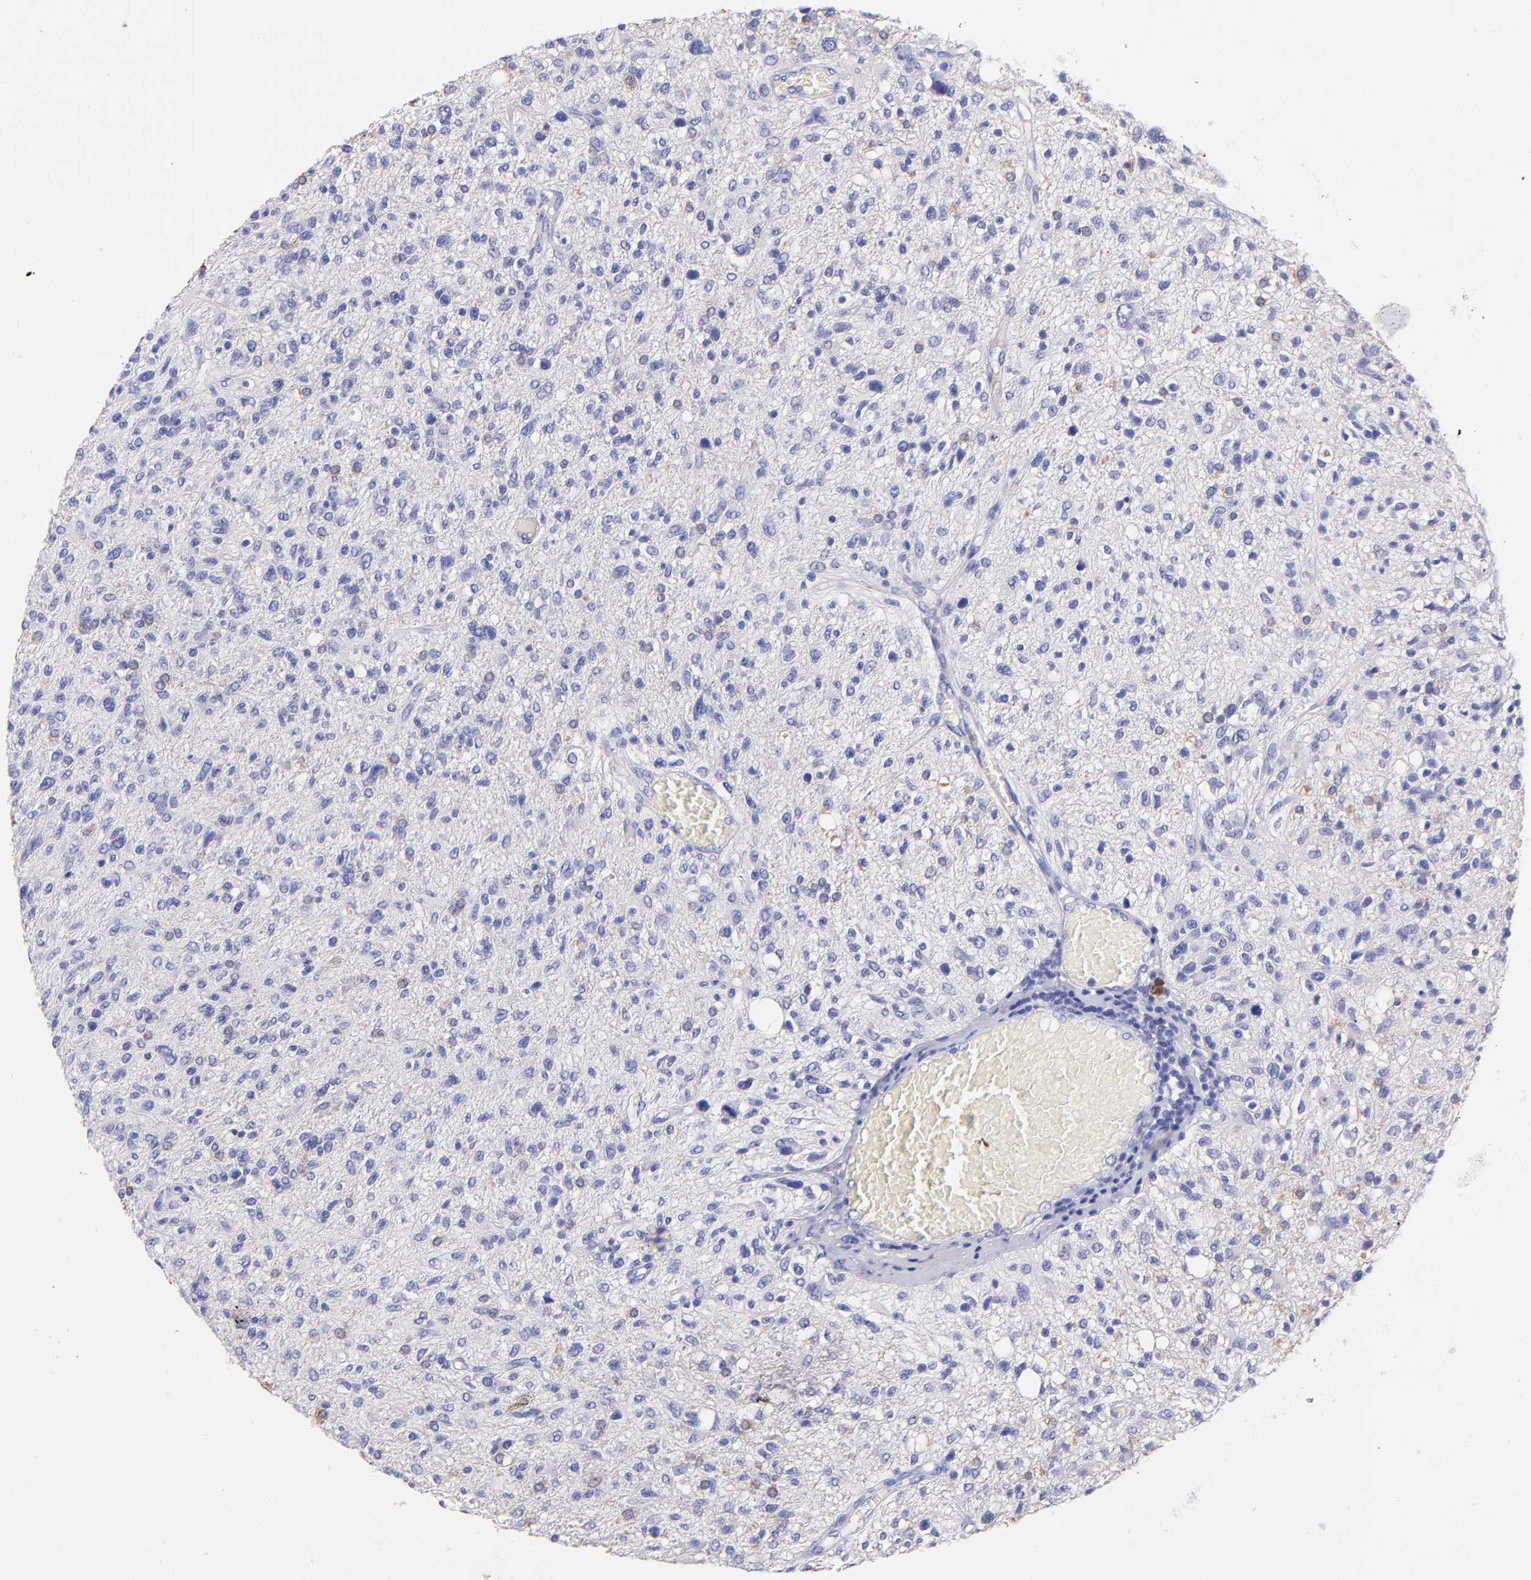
{"staining": {"intensity": "weak", "quantity": "<25%", "location": "cytoplasmic/membranous"}, "tissue": "glioma", "cell_type": "Tumor cells", "image_type": "cancer", "snomed": [{"axis": "morphology", "description": "Glioma, malignant, High grade"}, {"axis": "topography", "description": "Cerebral cortex"}], "caption": "Protein analysis of glioma displays no significant staining in tumor cells.", "gene": "RAB3B", "patient": {"sex": "male", "age": 76}}